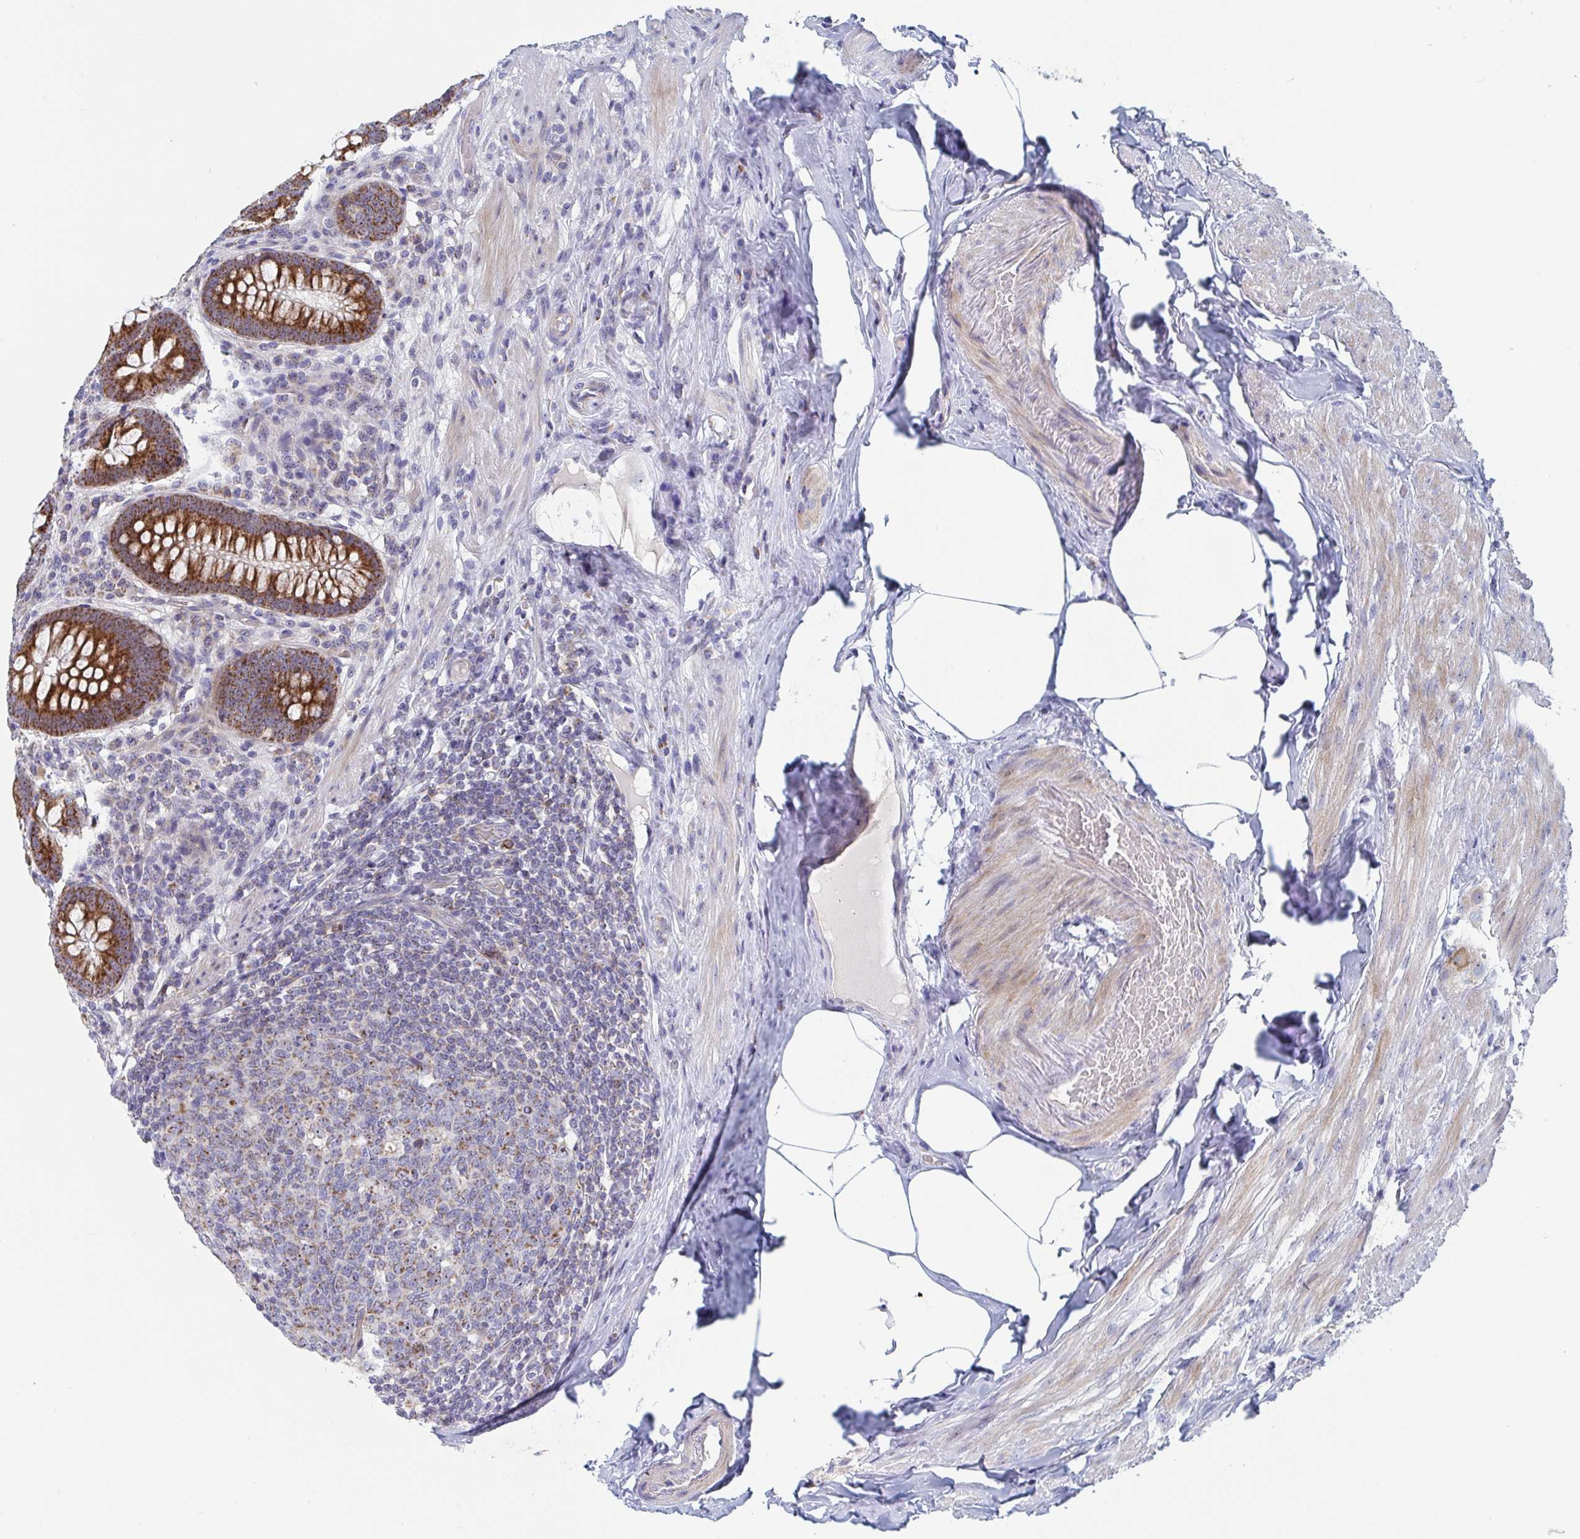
{"staining": {"intensity": "strong", "quantity": ">75%", "location": "cytoplasmic/membranous,nuclear"}, "tissue": "appendix", "cell_type": "Glandular cells", "image_type": "normal", "snomed": [{"axis": "morphology", "description": "Normal tissue, NOS"}, {"axis": "topography", "description": "Appendix"}], "caption": "Immunohistochemistry micrograph of unremarkable appendix stained for a protein (brown), which demonstrates high levels of strong cytoplasmic/membranous,nuclear positivity in about >75% of glandular cells.", "gene": "MRPL53", "patient": {"sex": "male", "age": 71}}